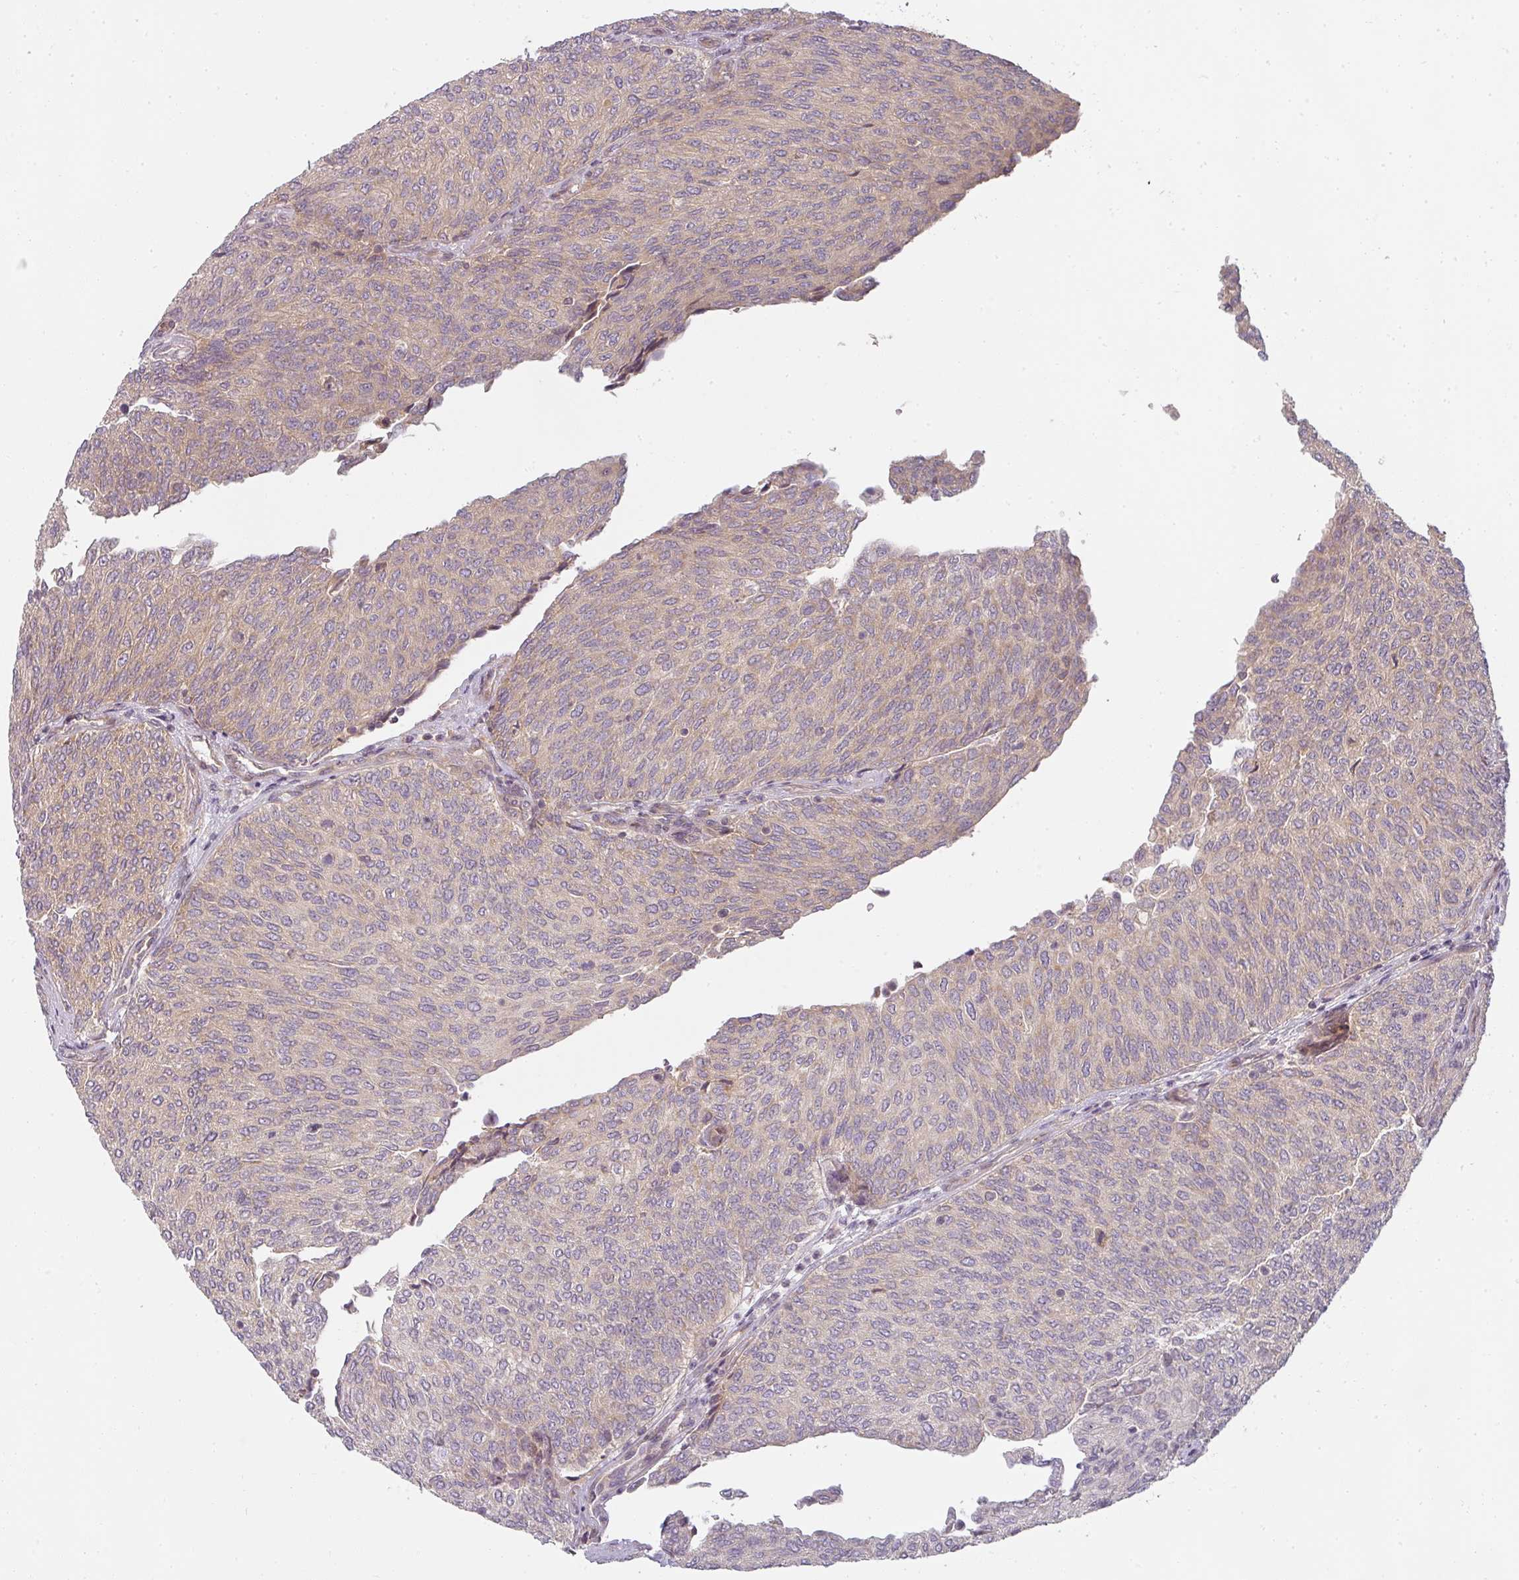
{"staining": {"intensity": "weak", "quantity": "25%-75%", "location": "cytoplasmic/membranous"}, "tissue": "urothelial cancer", "cell_type": "Tumor cells", "image_type": "cancer", "snomed": [{"axis": "morphology", "description": "Urothelial carcinoma, Low grade"}, {"axis": "topography", "description": "Urinary bladder"}], "caption": "Protein expression by immunohistochemistry (IHC) displays weak cytoplasmic/membranous positivity in approximately 25%-75% of tumor cells in low-grade urothelial carcinoma.", "gene": "CNOT1", "patient": {"sex": "female", "age": 79}}